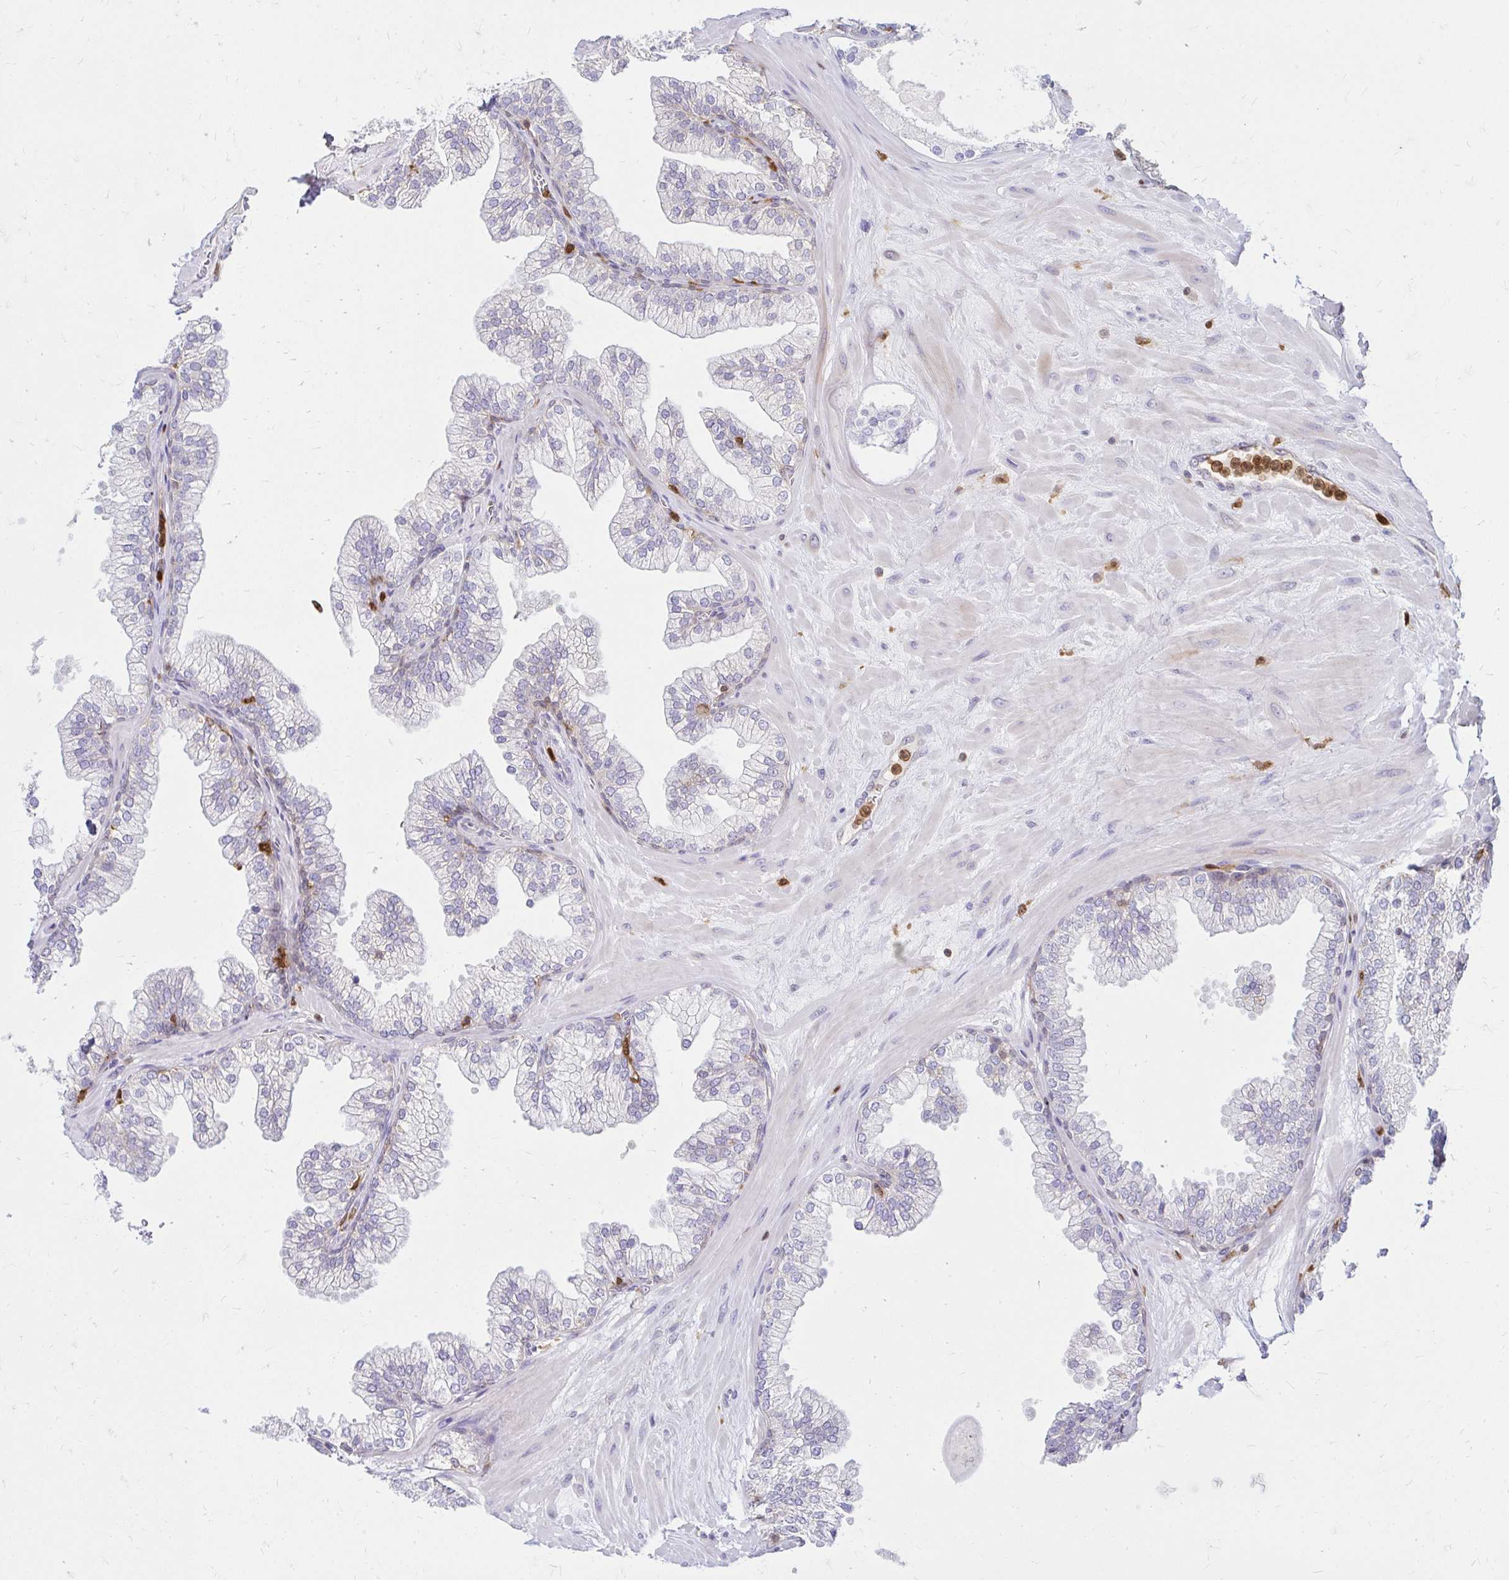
{"staining": {"intensity": "moderate", "quantity": "<25%", "location": "cytoplasmic/membranous,nuclear"}, "tissue": "prostate", "cell_type": "Glandular cells", "image_type": "normal", "snomed": [{"axis": "morphology", "description": "Normal tissue, NOS"}, {"axis": "topography", "description": "Prostate"}, {"axis": "topography", "description": "Peripheral nerve tissue"}], "caption": "Approximately <25% of glandular cells in normal human prostate exhibit moderate cytoplasmic/membranous,nuclear protein positivity as visualized by brown immunohistochemical staining.", "gene": "PYCARD", "patient": {"sex": "male", "age": 61}}